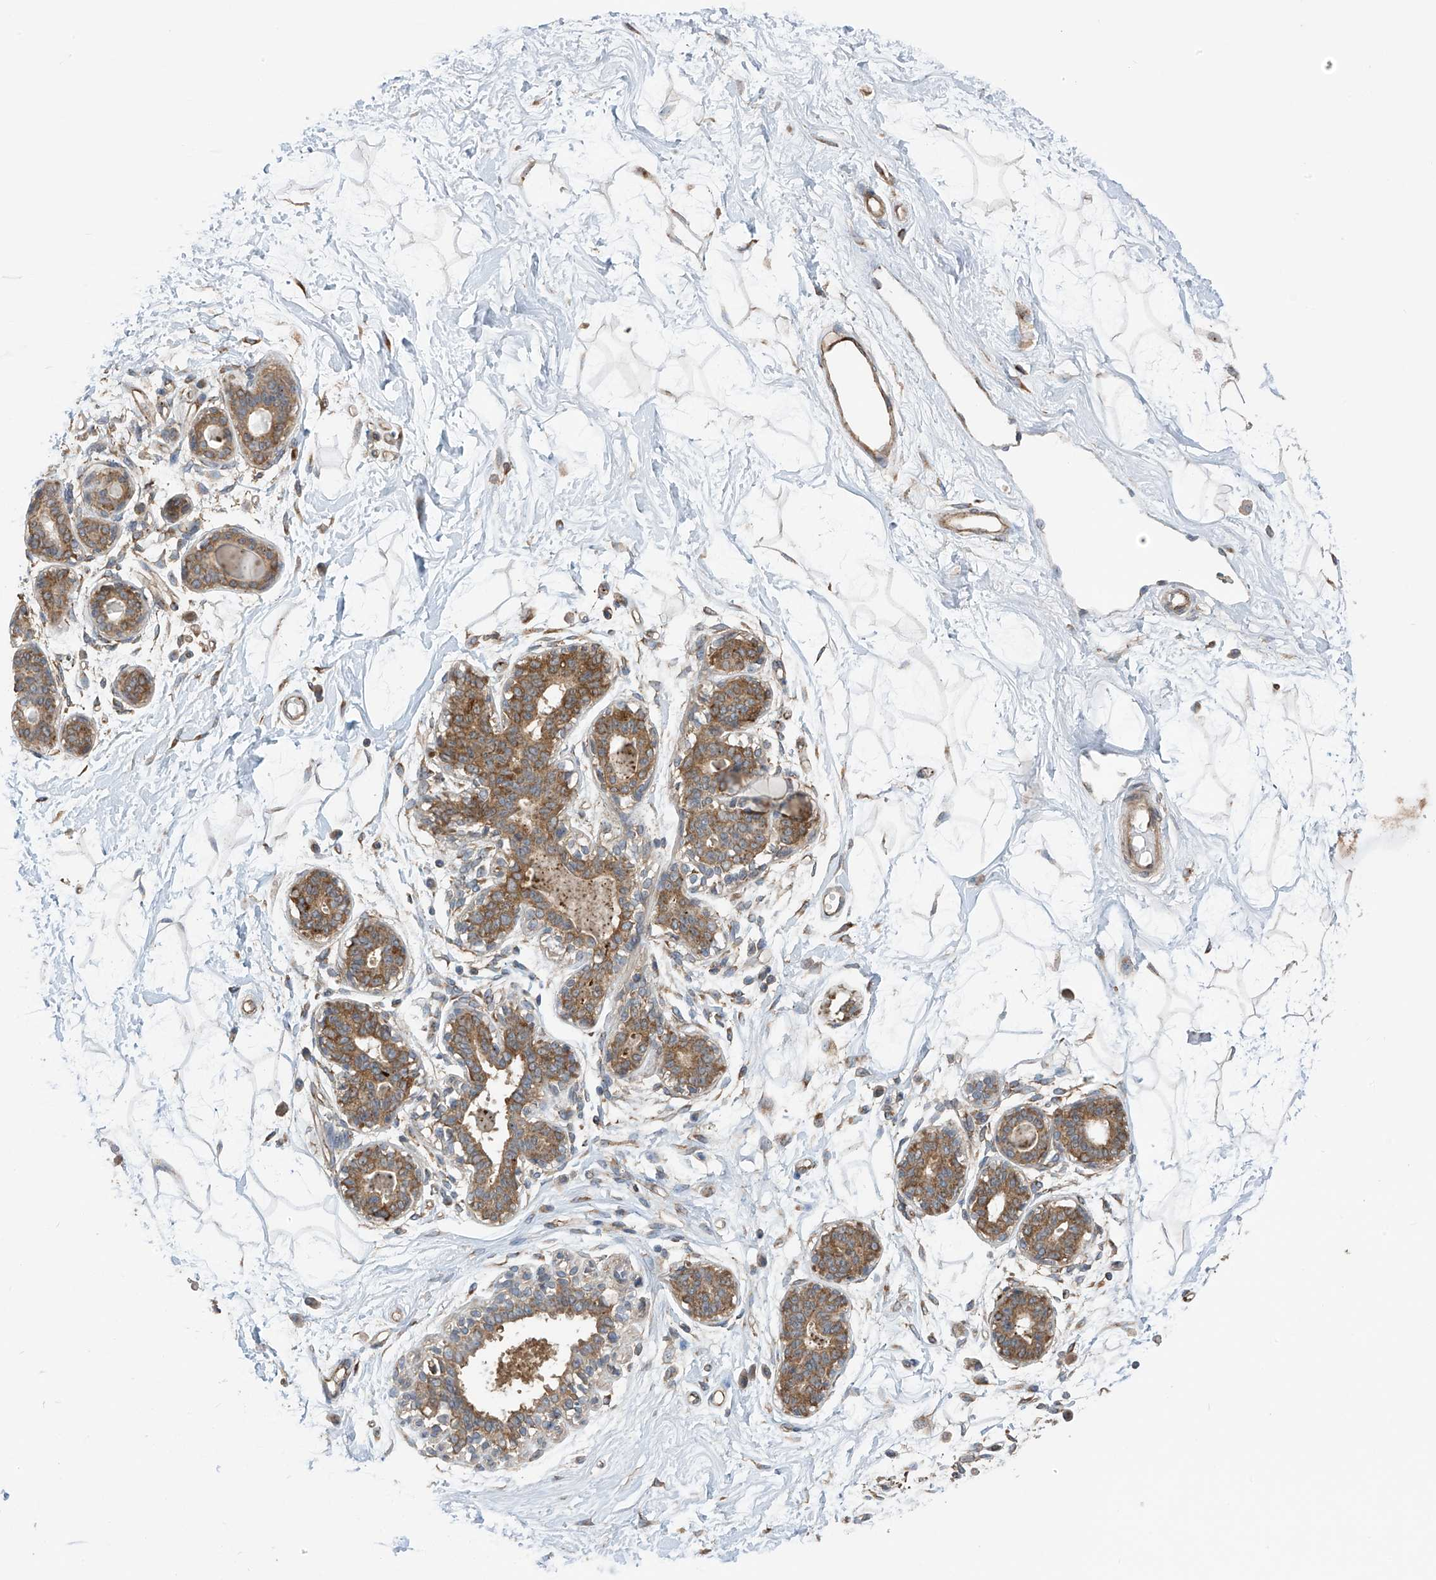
{"staining": {"intensity": "negative", "quantity": "none", "location": "none"}, "tissue": "breast", "cell_type": "Adipocytes", "image_type": "normal", "snomed": [{"axis": "morphology", "description": "Normal tissue, NOS"}, {"axis": "topography", "description": "Breast"}], "caption": "This image is of benign breast stained with immunohistochemistry to label a protein in brown with the nuclei are counter-stained blue. There is no staining in adipocytes.", "gene": "PNPT1", "patient": {"sex": "female", "age": 45}}